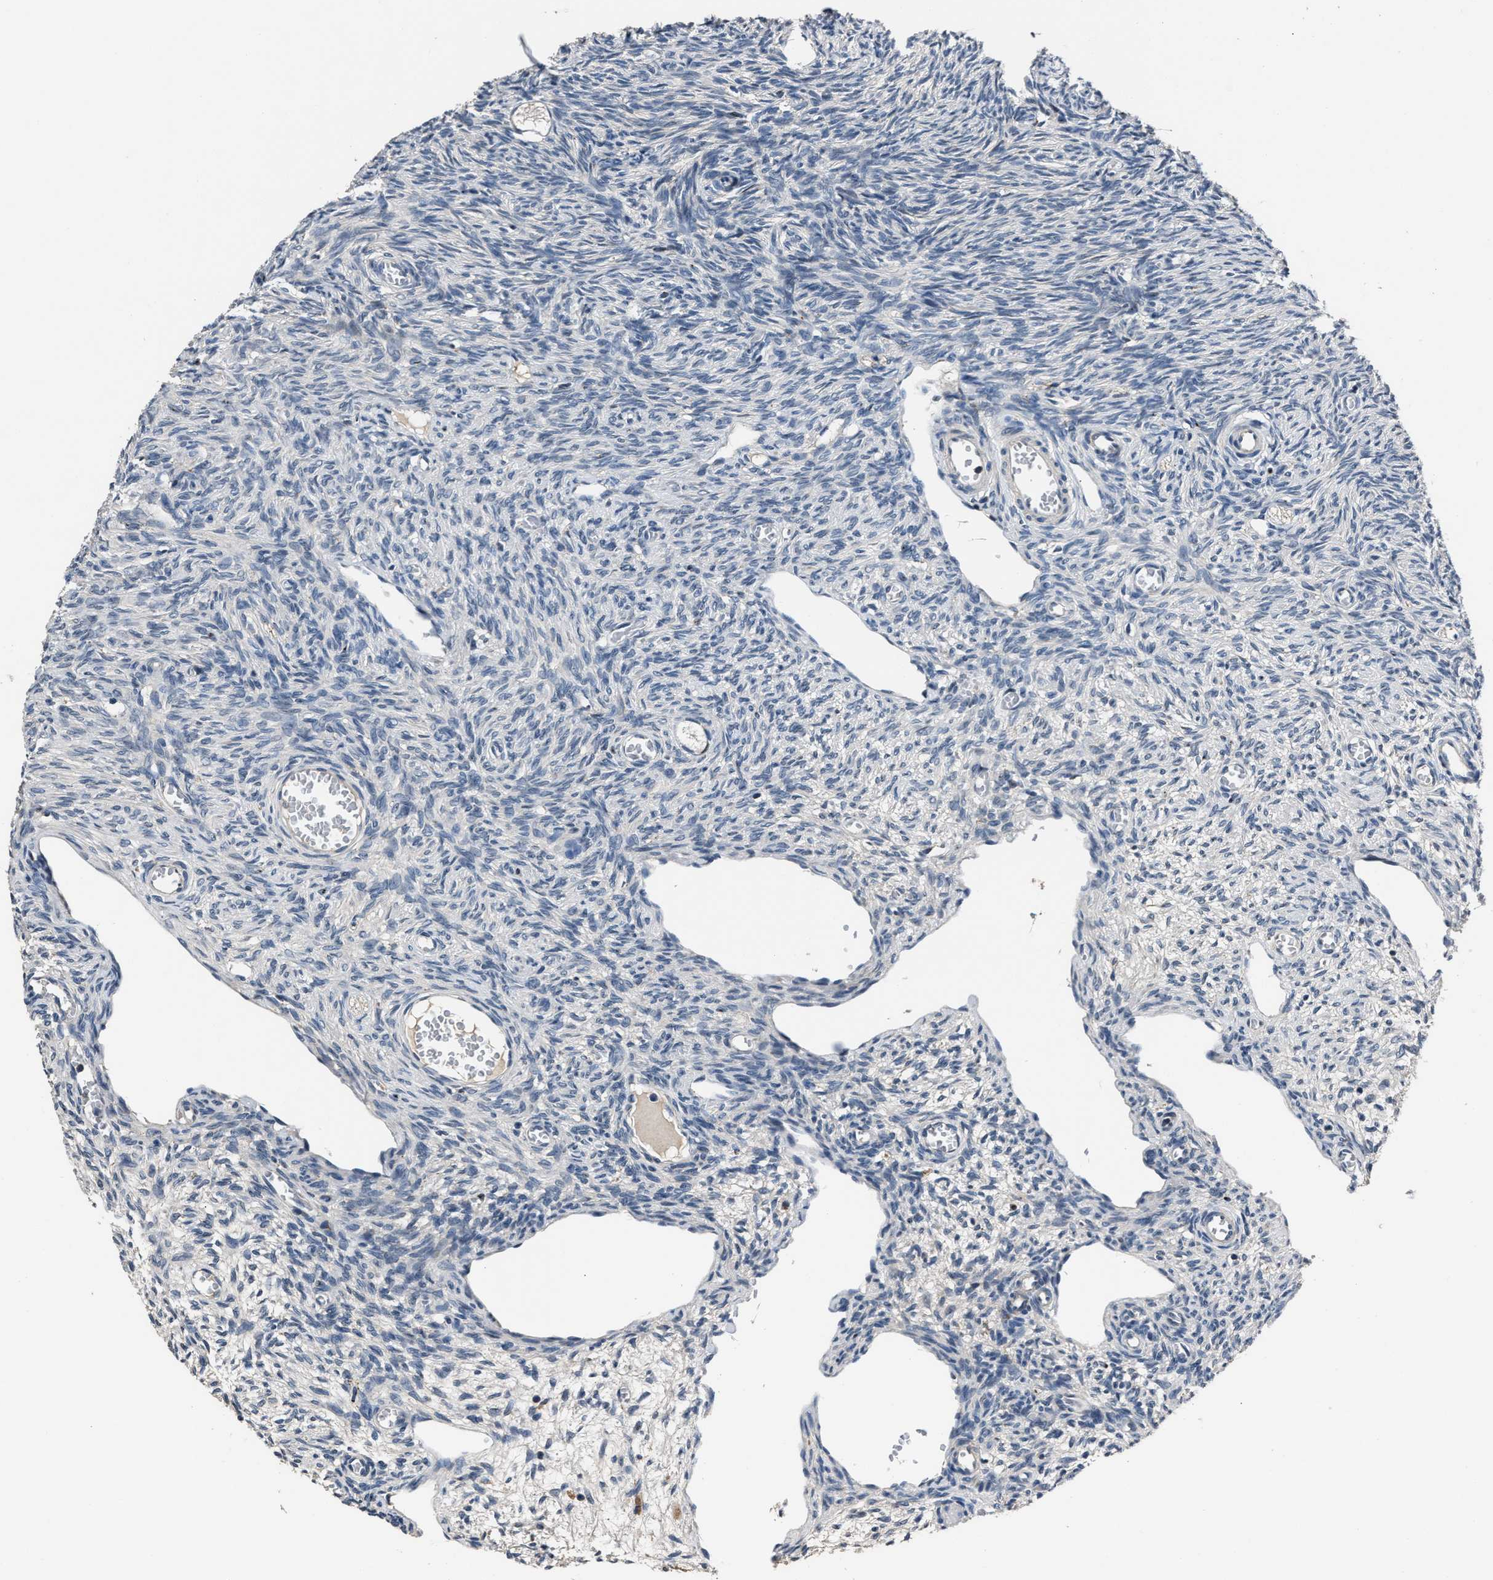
{"staining": {"intensity": "negative", "quantity": "none", "location": "none"}, "tissue": "ovary", "cell_type": "Ovarian stroma cells", "image_type": "normal", "snomed": [{"axis": "morphology", "description": "Normal tissue, NOS"}, {"axis": "topography", "description": "Ovary"}], "caption": "Benign ovary was stained to show a protein in brown. There is no significant positivity in ovarian stroma cells. (DAB (3,3'-diaminobenzidine) immunohistochemistry, high magnification).", "gene": "DNAJC24", "patient": {"sex": "female", "age": 27}}